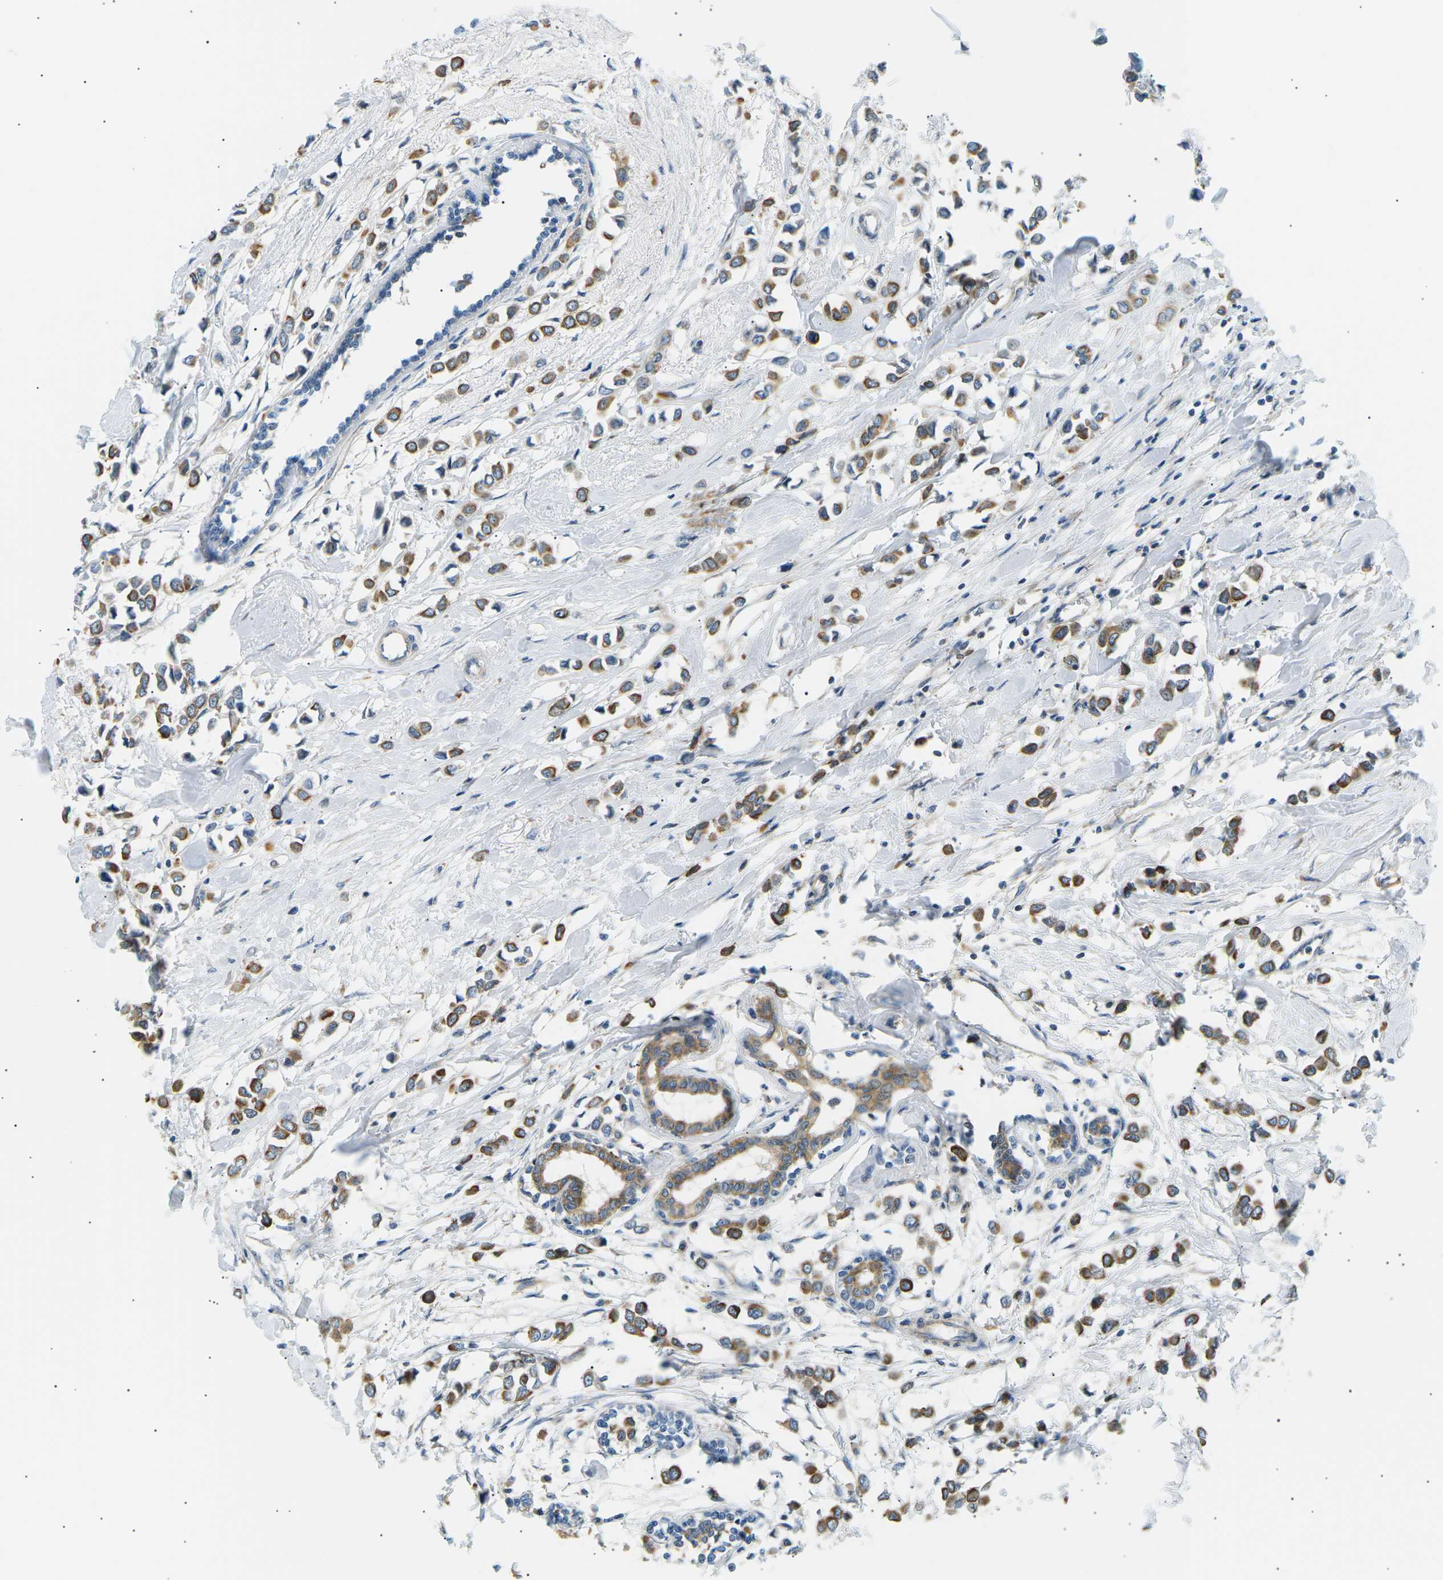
{"staining": {"intensity": "moderate", "quantity": ">75%", "location": "cytoplasmic/membranous"}, "tissue": "breast cancer", "cell_type": "Tumor cells", "image_type": "cancer", "snomed": [{"axis": "morphology", "description": "Lobular carcinoma"}, {"axis": "topography", "description": "Breast"}], "caption": "Breast lobular carcinoma stained with DAB (3,3'-diaminobenzidine) IHC shows medium levels of moderate cytoplasmic/membranous expression in approximately >75% of tumor cells.", "gene": "TBC1D8", "patient": {"sex": "female", "age": 51}}